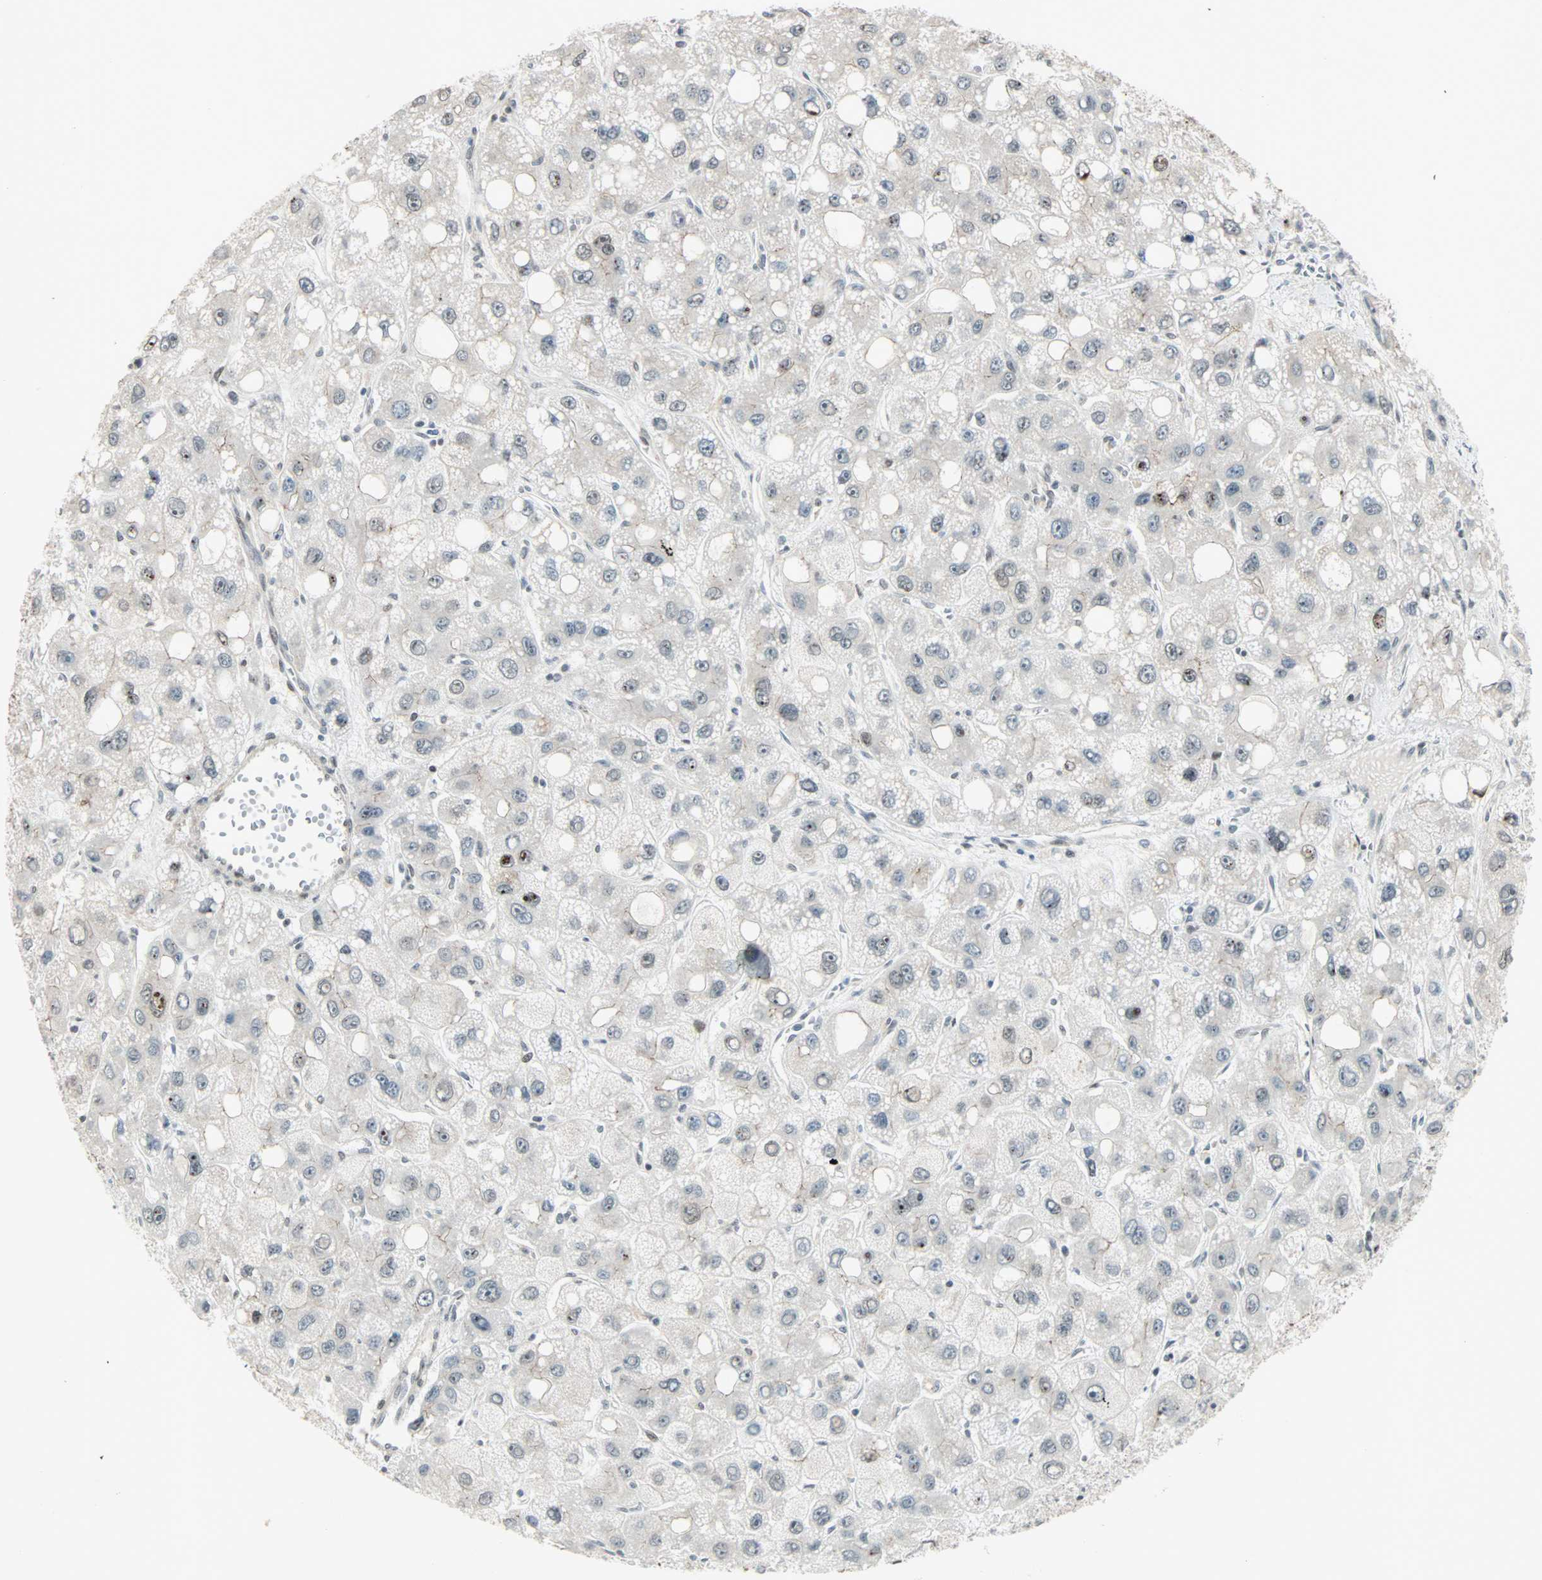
{"staining": {"intensity": "moderate", "quantity": "<25%", "location": "nuclear"}, "tissue": "liver cancer", "cell_type": "Tumor cells", "image_type": "cancer", "snomed": [{"axis": "morphology", "description": "Carcinoma, Hepatocellular, NOS"}, {"axis": "topography", "description": "Liver"}], "caption": "DAB (3,3'-diaminobenzidine) immunohistochemical staining of liver cancer demonstrates moderate nuclear protein positivity in approximately <25% of tumor cells.", "gene": "CBX4", "patient": {"sex": "male", "age": 55}}